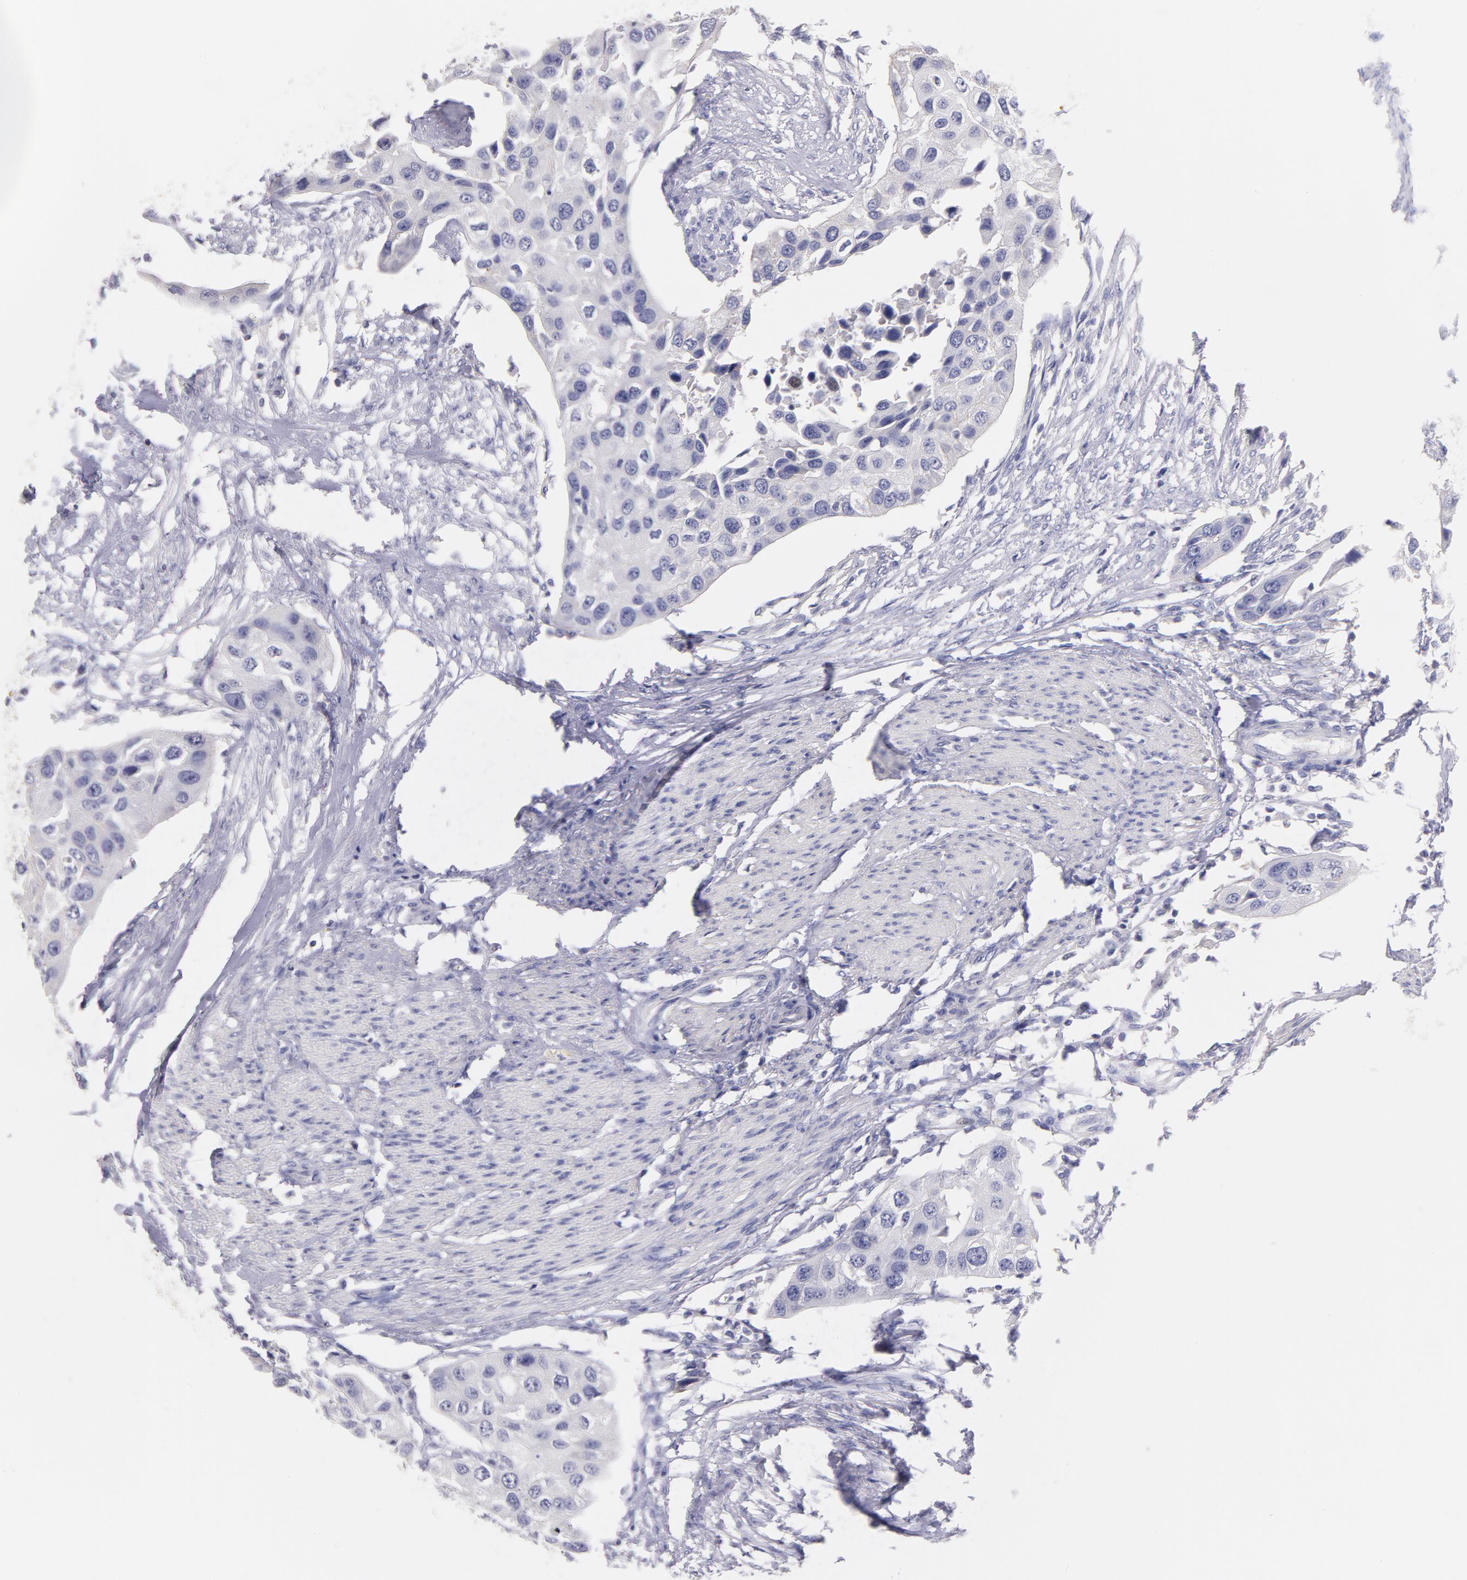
{"staining": {"intensity": "negative", "quantity": "none", "location": "none"}, "tissue": "urothelial cancer", "cell_type": "Tumor cells", "image_type": "cancer", "snomed": [{"axis": "morphology", "description": "Urothelial carcinoma, High grade"}, {"axis": "topography", "description": "Urinary bladder"}], "caption": "A high-resolution histopathology image shows IHC staining of urothelial cancer, which shows no significant staining in tumor cells. (Brightfield microscopy of DAB IHC at high magnification).", "gene": "CD44", "patient": {"sex": "male", "age": 55}}